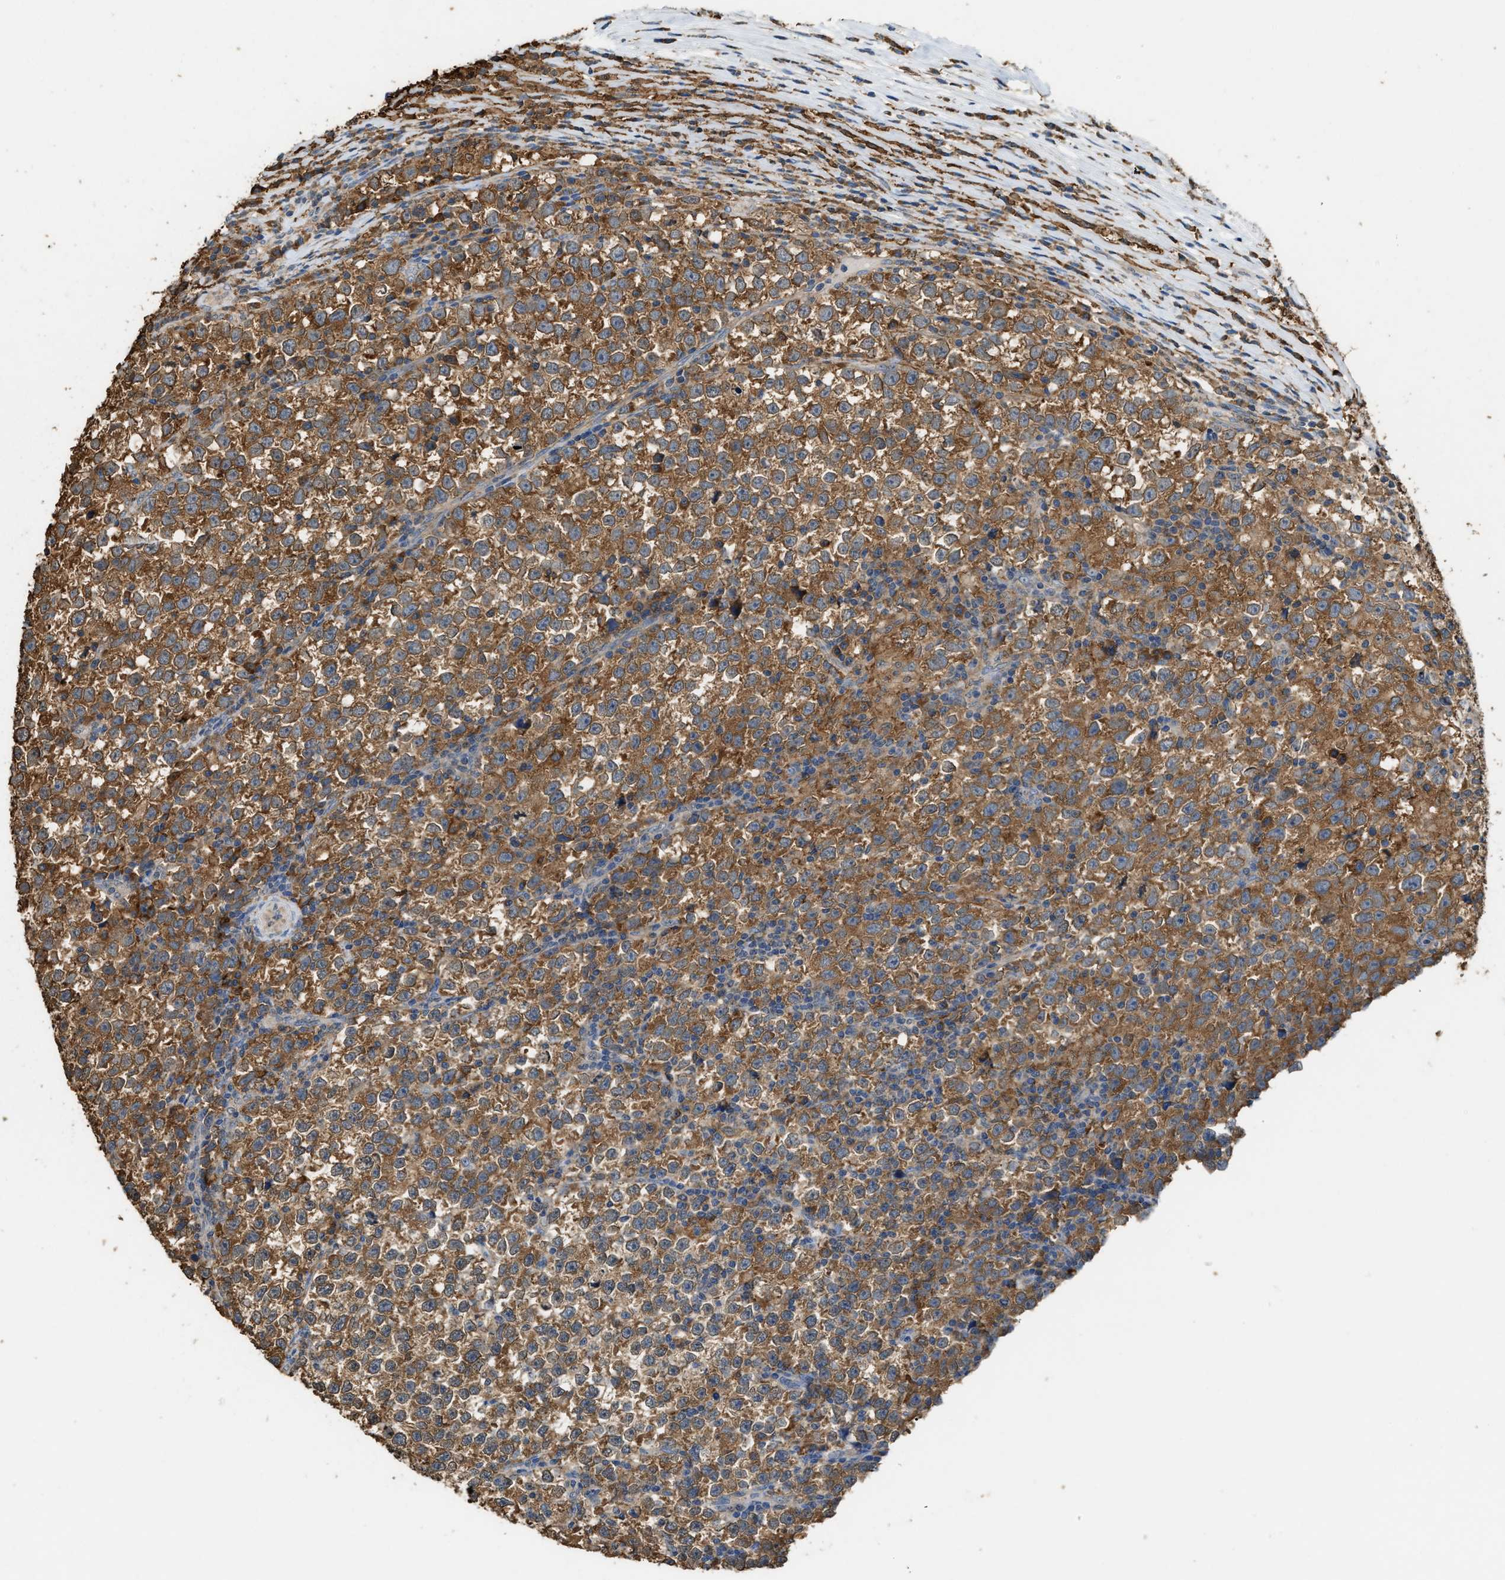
{"staining": {"intensity": "moderate", "quantity": ">75%", "location": "cytoplasmic/membranous"}, "tissue": "testis cancer", "cell_type": "Tumor cells", "image_type": "cancer", "snomed": [{"axis": "morphology", "description": "Normal tissue, NOS"}, {"axis": "morphology", "description": "Seminoma, NOS"}, {"axis": "topography", "description": "Testis"}], "caption": "DAB (3,3'-diaminobenzidine) immunohistochemical staining of human seminoma (testis) displays moderate cytoplasmic/membranous protein staining in approximately >75% of tumor cells. (Brightfield microscopy of DAB IHC at high magnification).", "gene": "GCN1", "patient": {"sex": "male", "age": 43}}